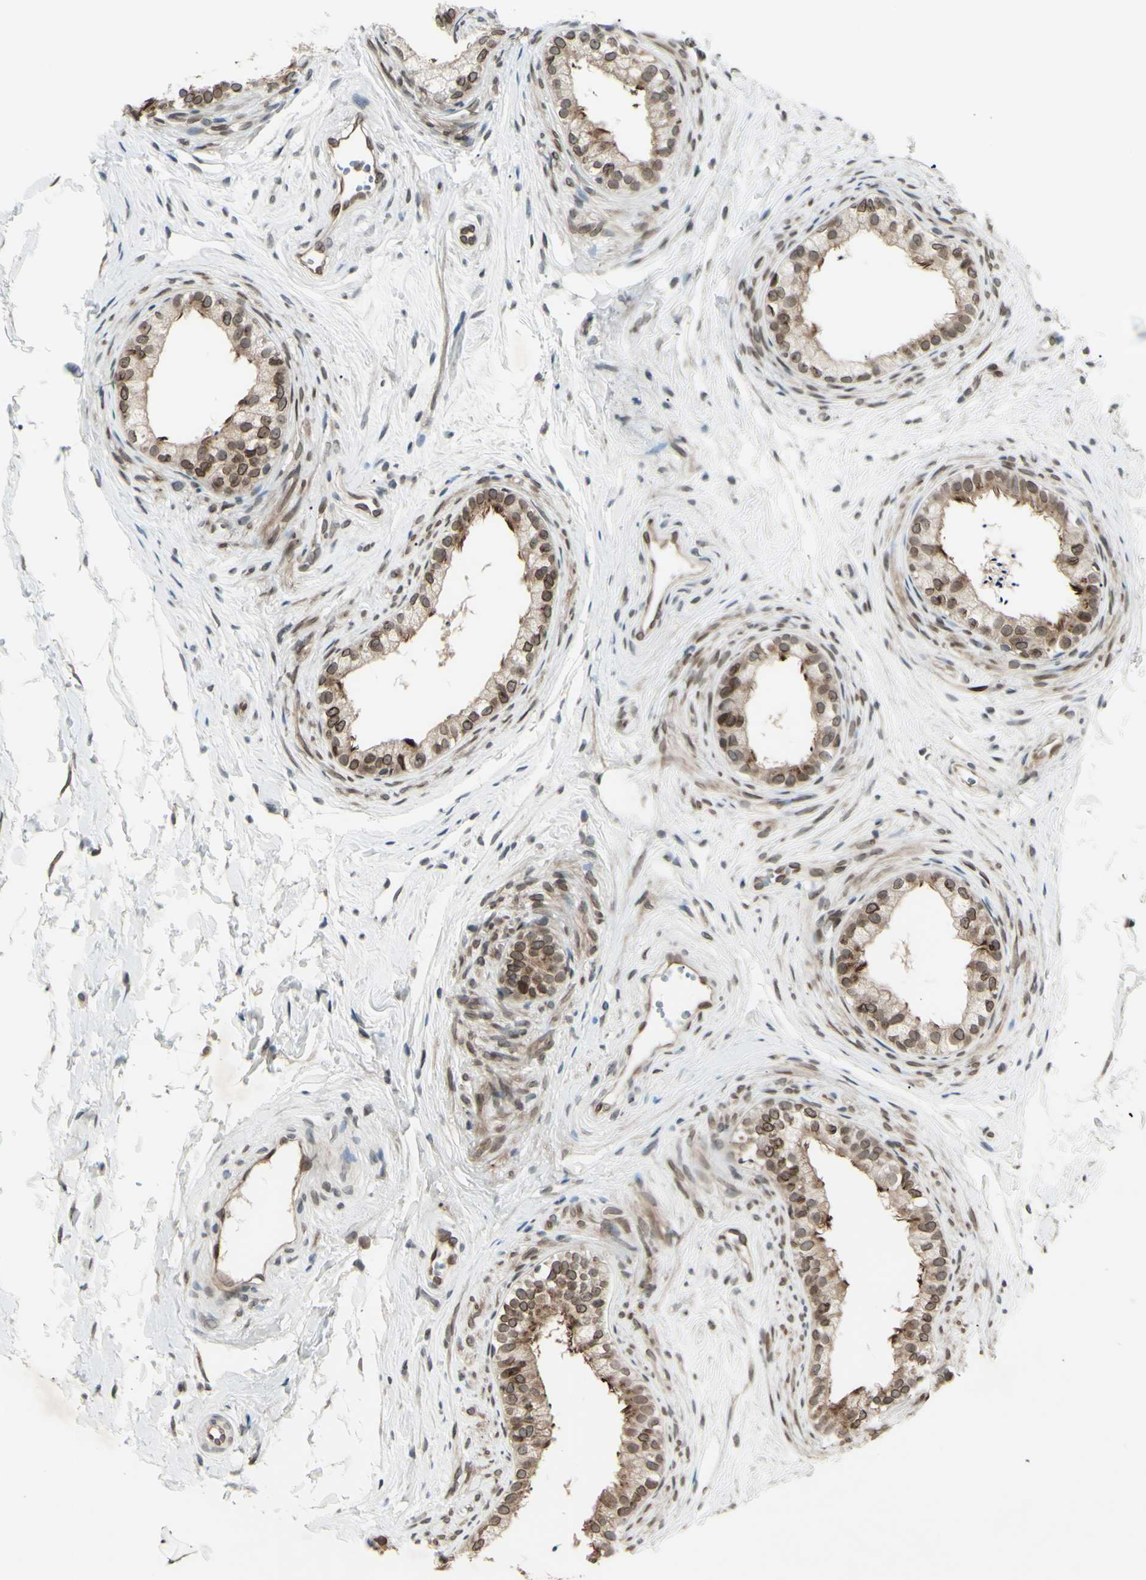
{"staining": {"intensity": "moderate", "quantity": ">75%", "location": "cytoplasmic/membranous,nuclear"}, "tissue": "epididymis", "cell_type": "Glandular cells", "image_type": "normal", "snomed": [{"axis": "morphology", "description": "Normal tissue, NOS"}, {"axis": "topography", "description": "Epididymis"}], "caption": "High-power microscopy captured an IHC image of normal epididymis, revealing moderate cytoplasmic/membranous,nuclear expression in about >75% of glandular cells.", "gene": "MLF2", "patient": {"sex": "male", "age": 56}}